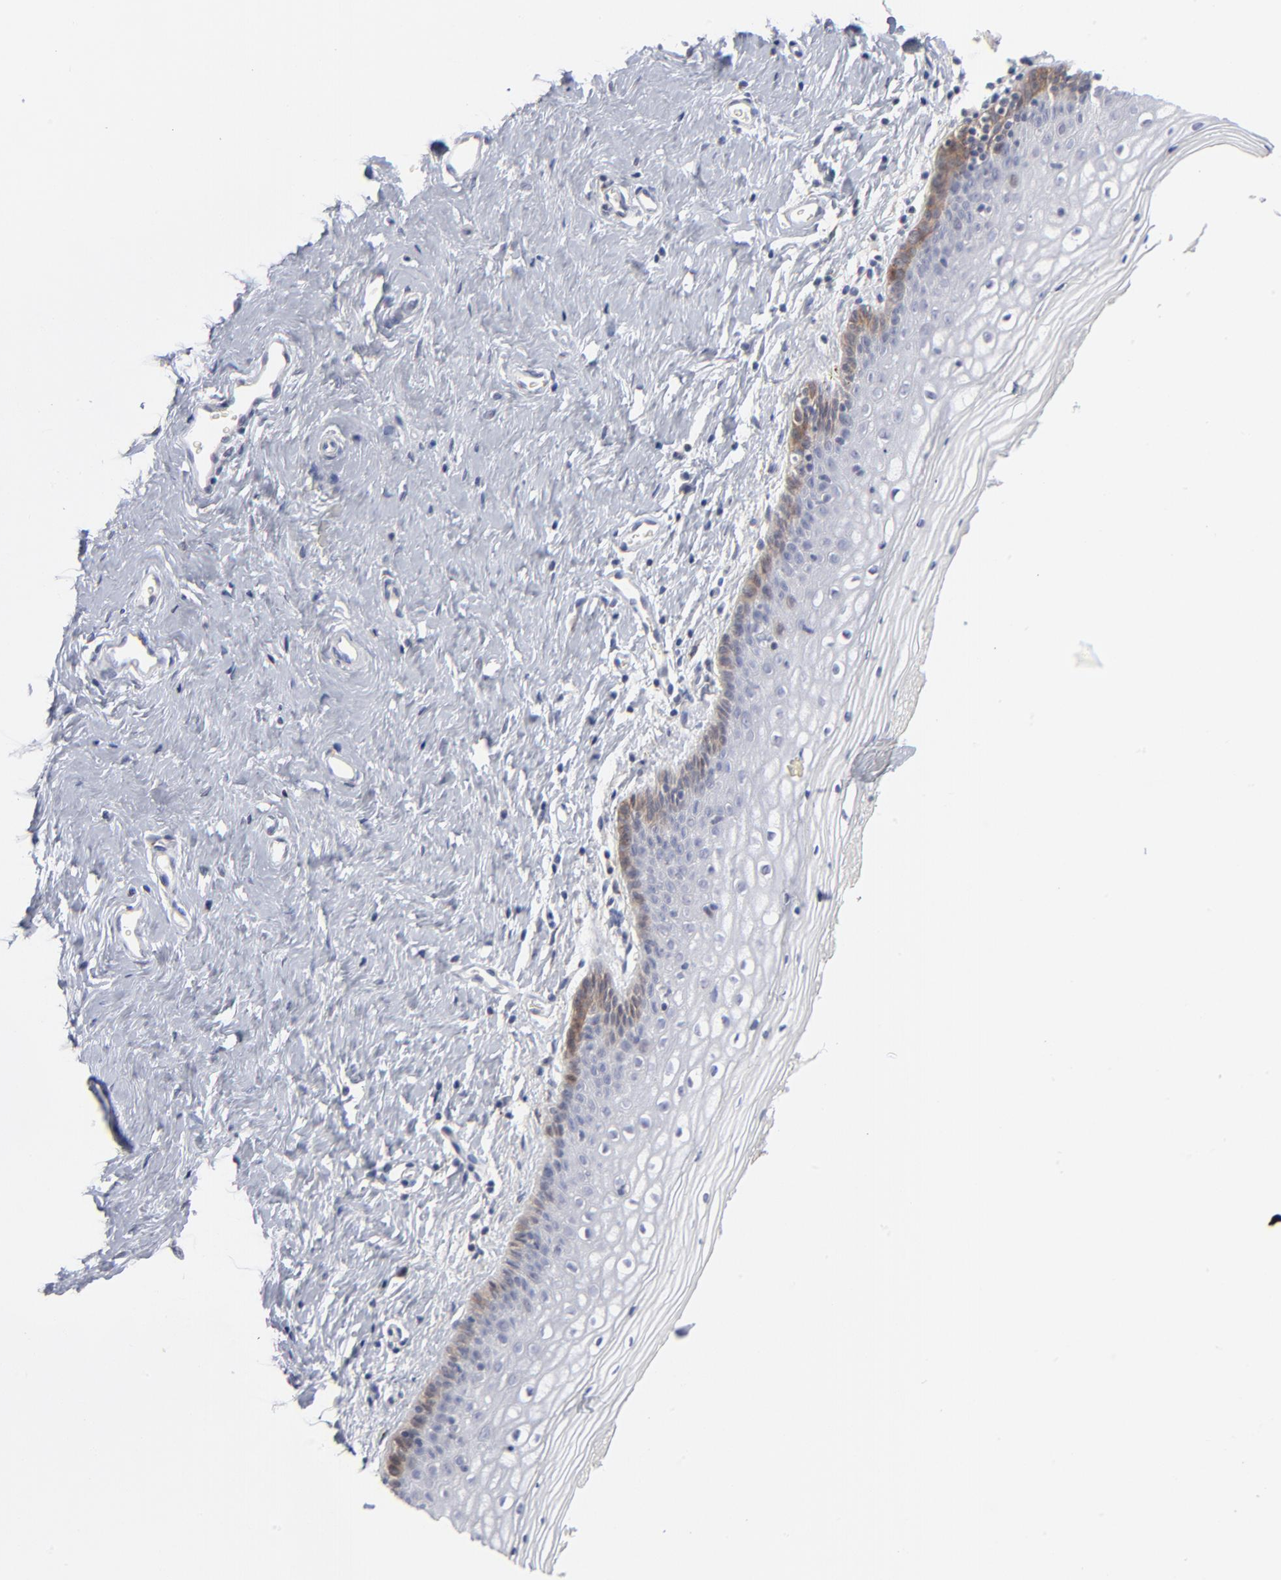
{"staining": {"intensity": "negative", "quantity": "none", "location": "none"}, "tissue": "vagina", "cell_type": "Squamous epithelial cells", "image_type": "normal", "snomed": [{"axis": "morphology", "description": "Normal tissue, NOS"}, {"axis": "topography", "description": "Vagina"}], "caption": "DAB (3,3'-diaminobenzidine) immunohistochemical staining of unremarkable vagina reveals no significant staining in squamous epithelial cells.", "gene": "AURKA", "patient": {"sex": "female", "age": 46}}